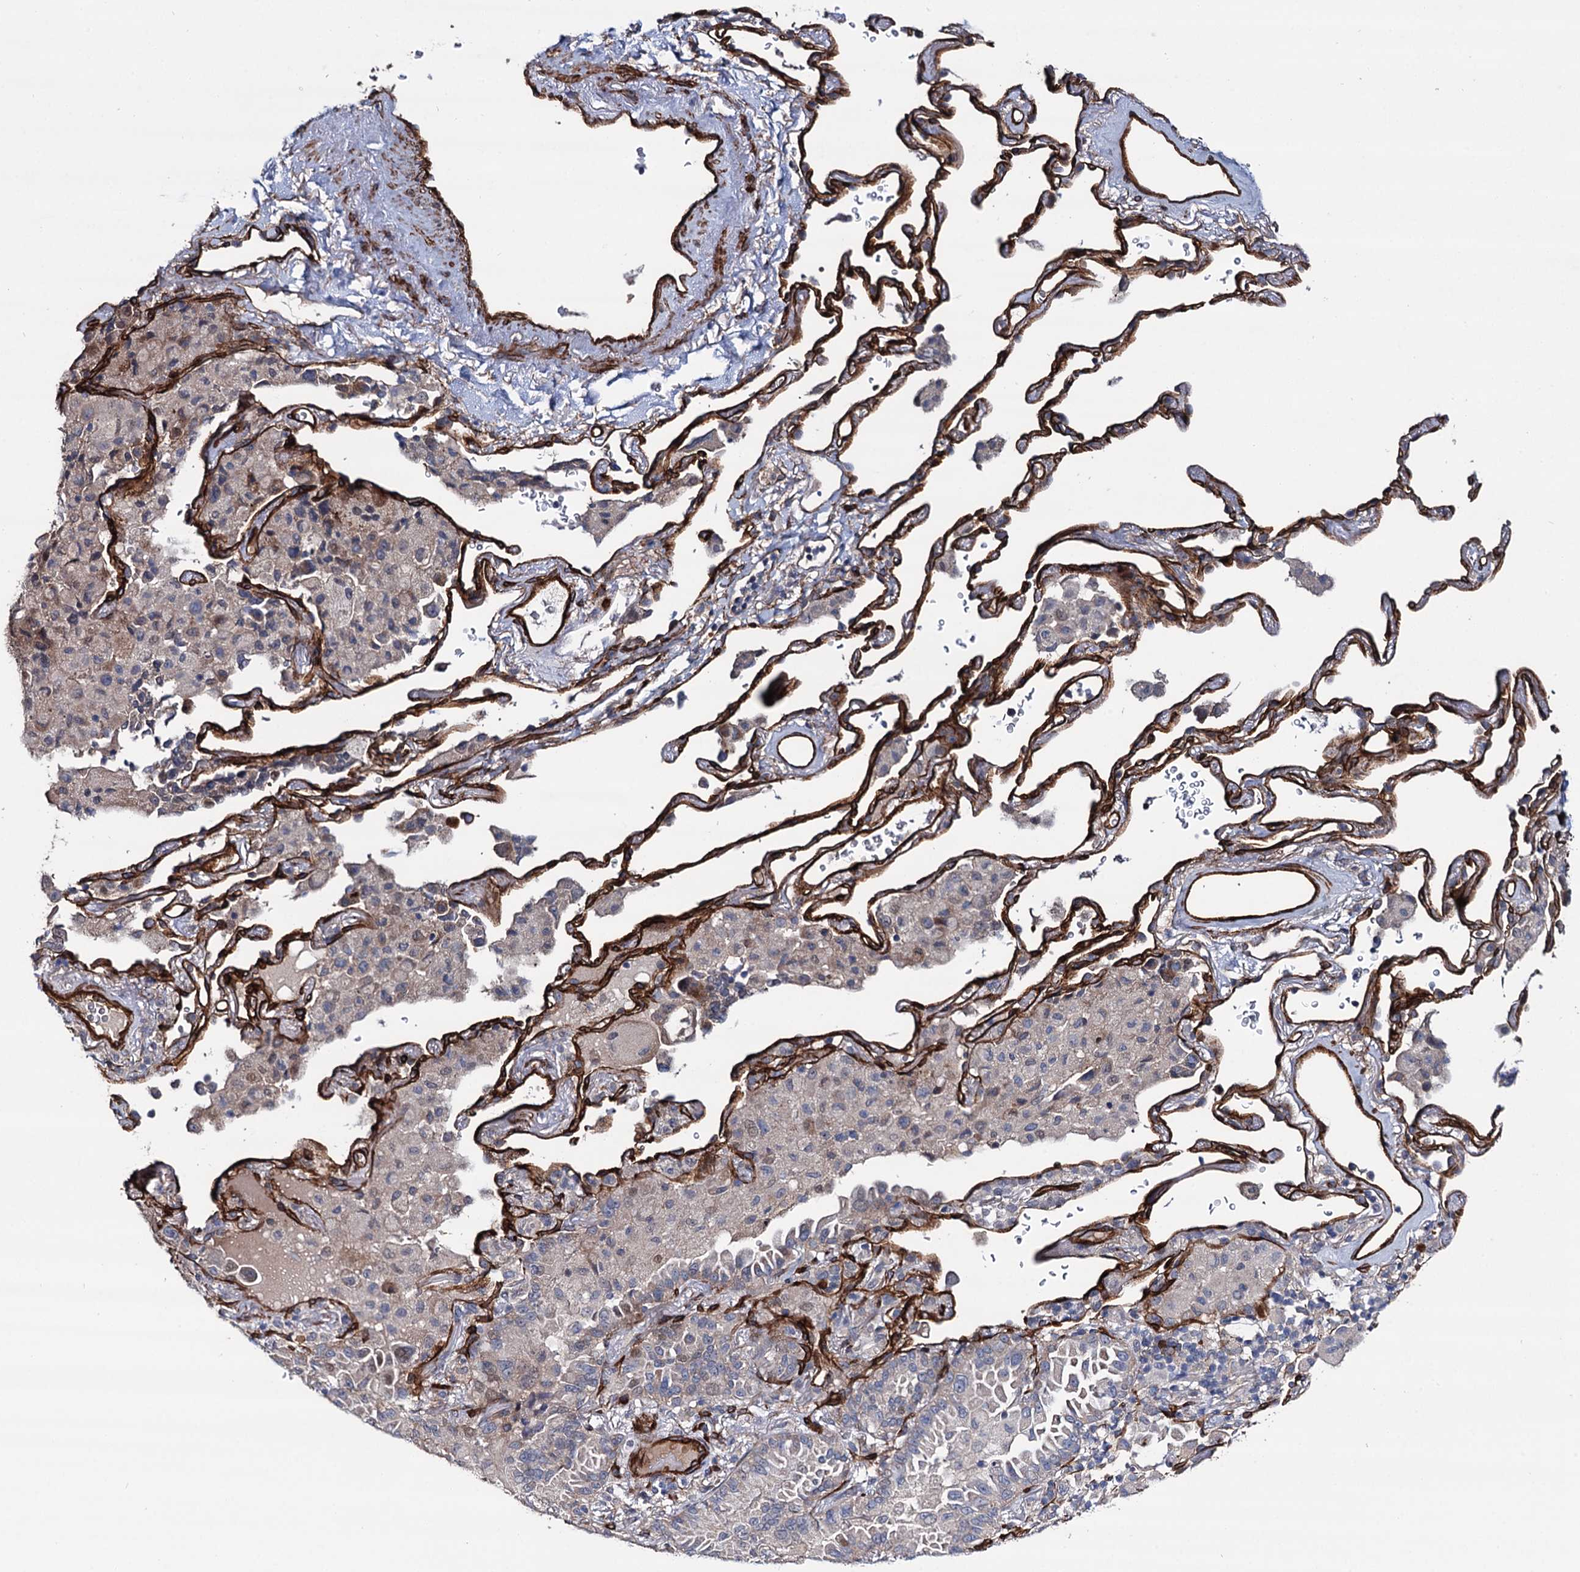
{"staining": {"intensity": "negative", "quantity": "none", "location": "none"}, "tissue": "lung cancer", "cell_type": "Tumor cells", "image_type": "cancer", "snomed": [{"axis": "morphology", "description": "Adenocarcinoma, NOS"}, {"axis": "topography", "description": "Lung"}], "caption": "Lung adenocarcinoma stained for a protein using IHC shows no staining tumor cells.", "gene": "SPATS2", "patient": {"sex": "female", "age": 69}}